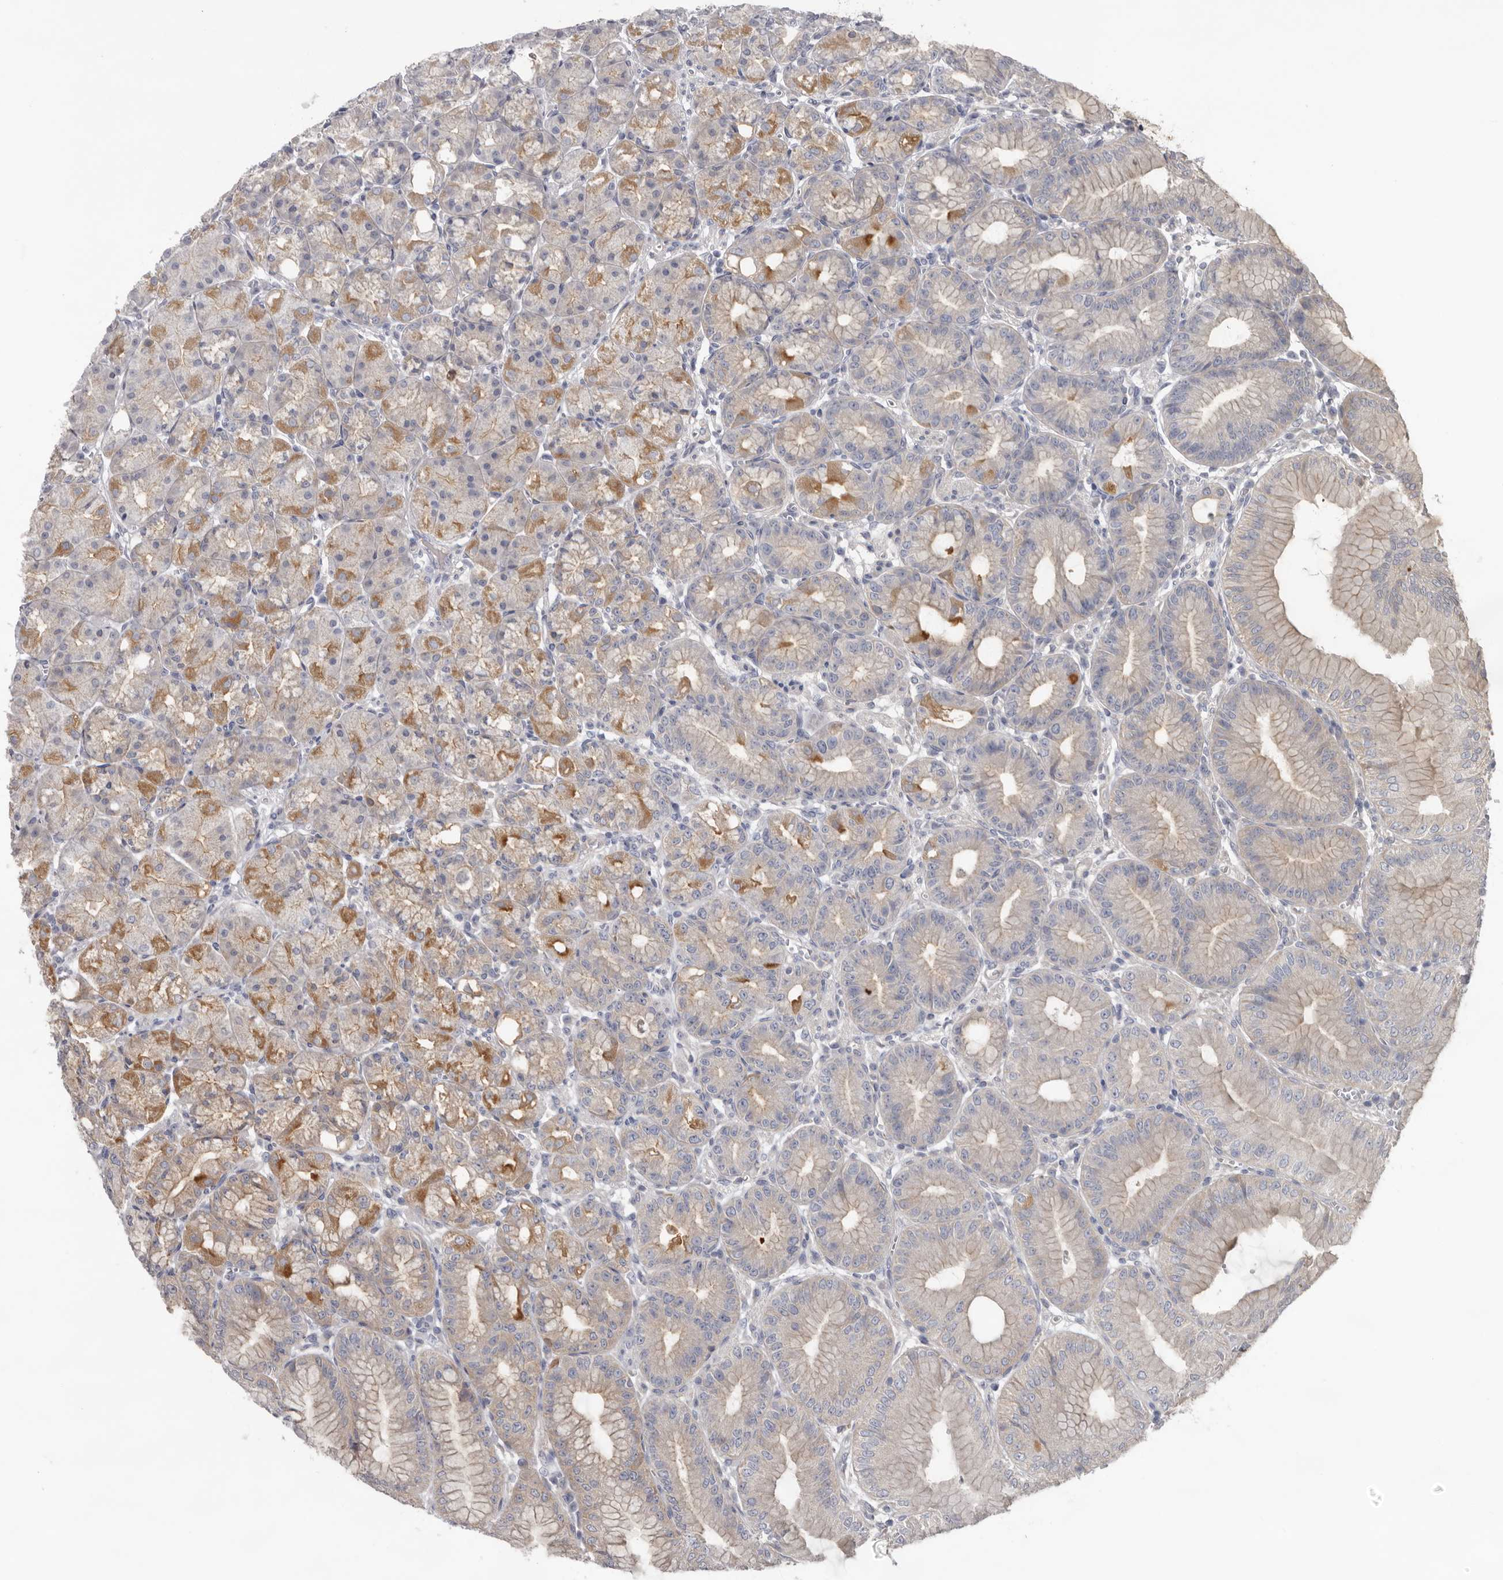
{"staining": {"intensity": "moderate", "quantity": "25%-75%", "location": "cytoplasmic/membranous"}, "tissue": "stomach", "cell_type": "Glandular cells", "image_type": "normal", "snomed": [{"axis": "morphology", "description": "Normal tissue, NOS"}, {"axis": "topography", "description": "Stomach, lower"}], "caption": "IHC of normal human stomach shows medium levels of moderate cytoplasmic/membranous staining in approximately 25%-75% of glandular cells. The staining was performed using DAB, with brown indicating positive protein expression. Nuclei are stained blue with hematoxylin.", "gene": "HINT3", "patient": {"sex": "male", "age": 71}}